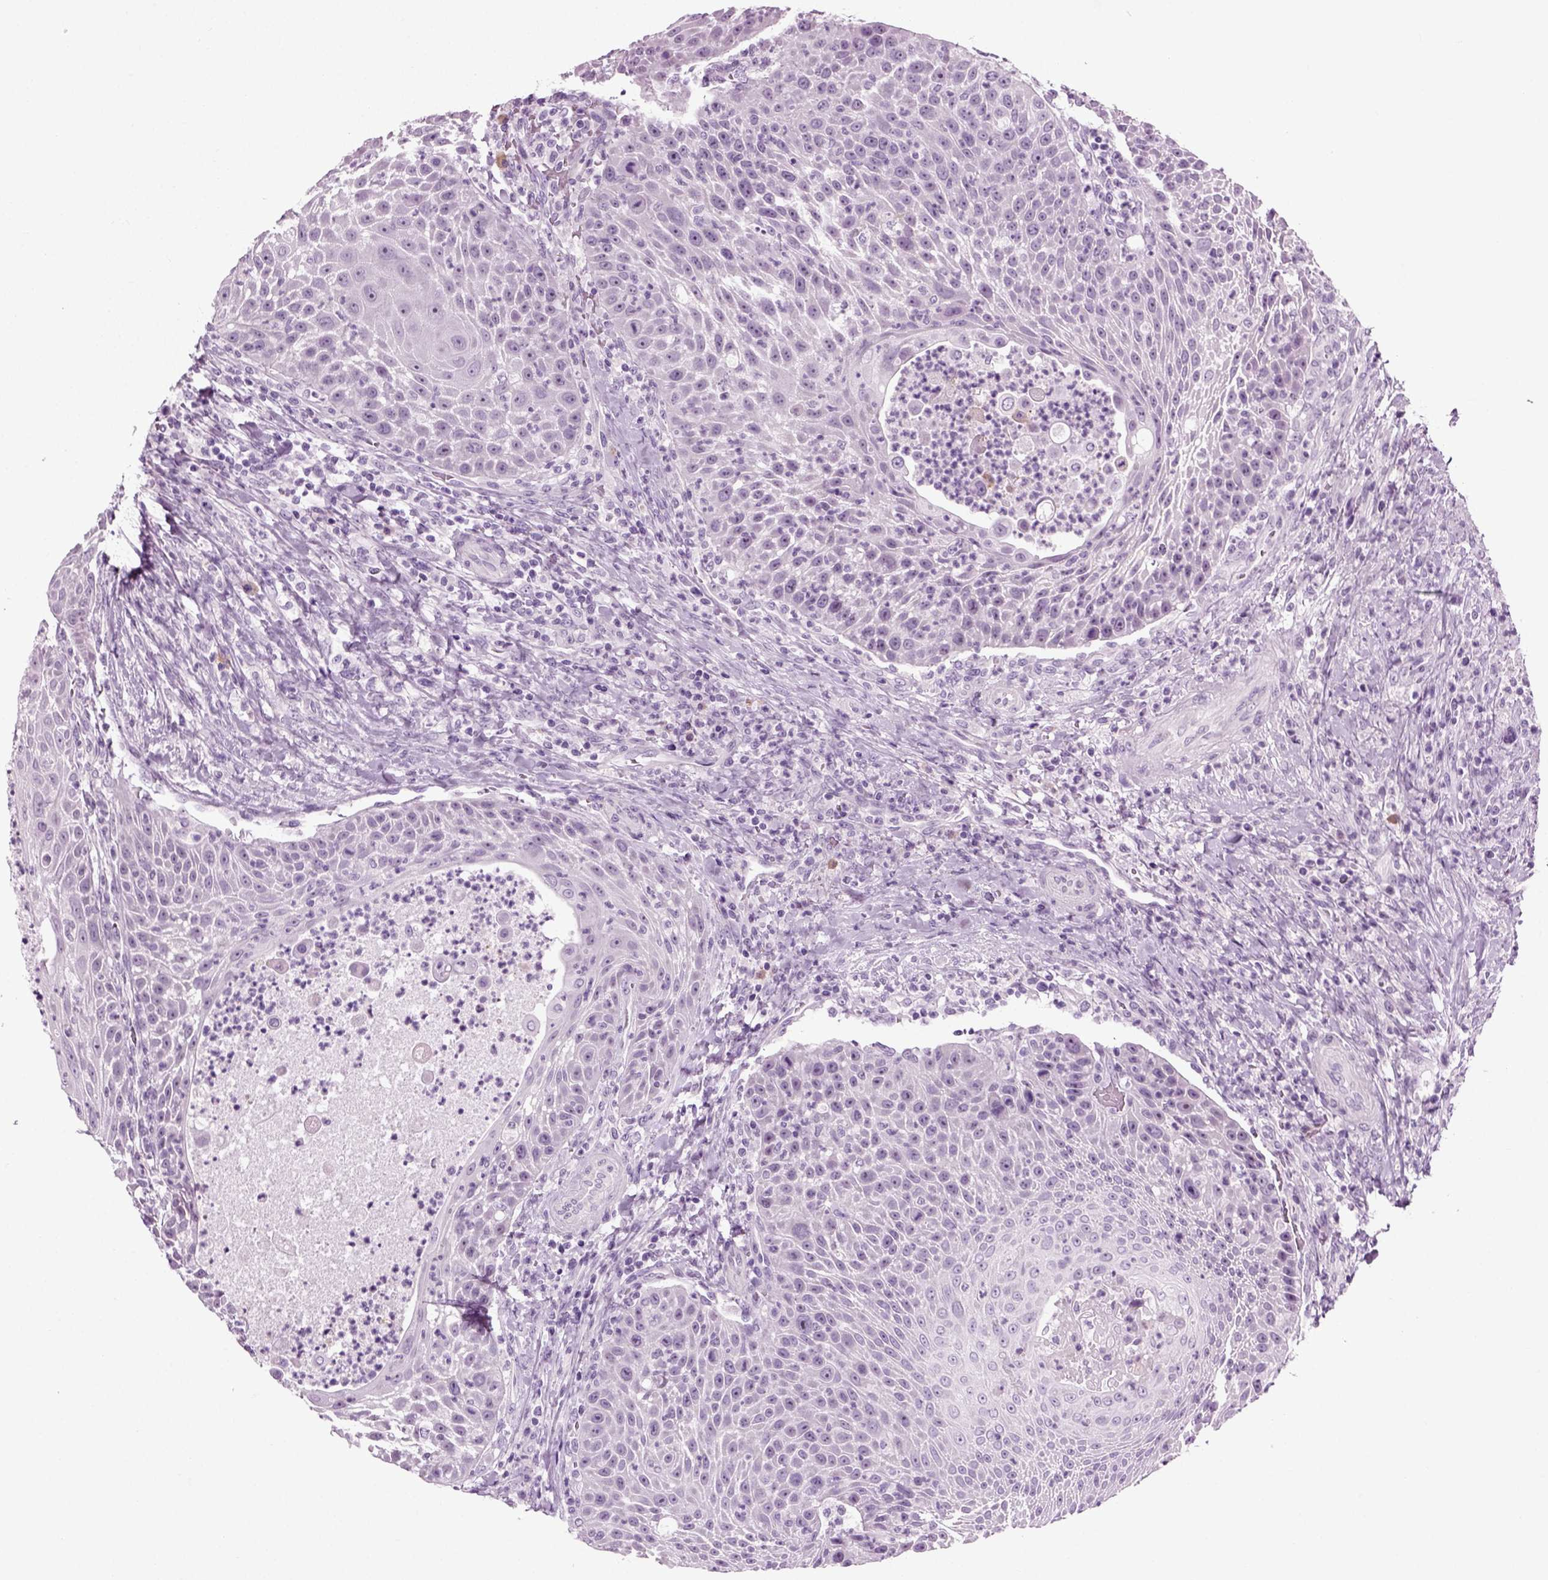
{"staining": {"intensity": "negative", "quantity": "none", "location": "none"}, "tissue": "head and neck cancer", "cell_type": "Tumor cells", "image_type": "cancer", "snomed": [{"axis": "morphology", "description": "Squamous cell carcinoma, NOS"}, {"axis": "topography", "description": "Head-Neck"}], "caption": "High power microscopy histopathology image of an IHC image of head and neck squamous cell carcinoma, revealing no significant expression in tumor cells.", "gene": "PRLH", "patient": {"sex": "male", "age": 69}}